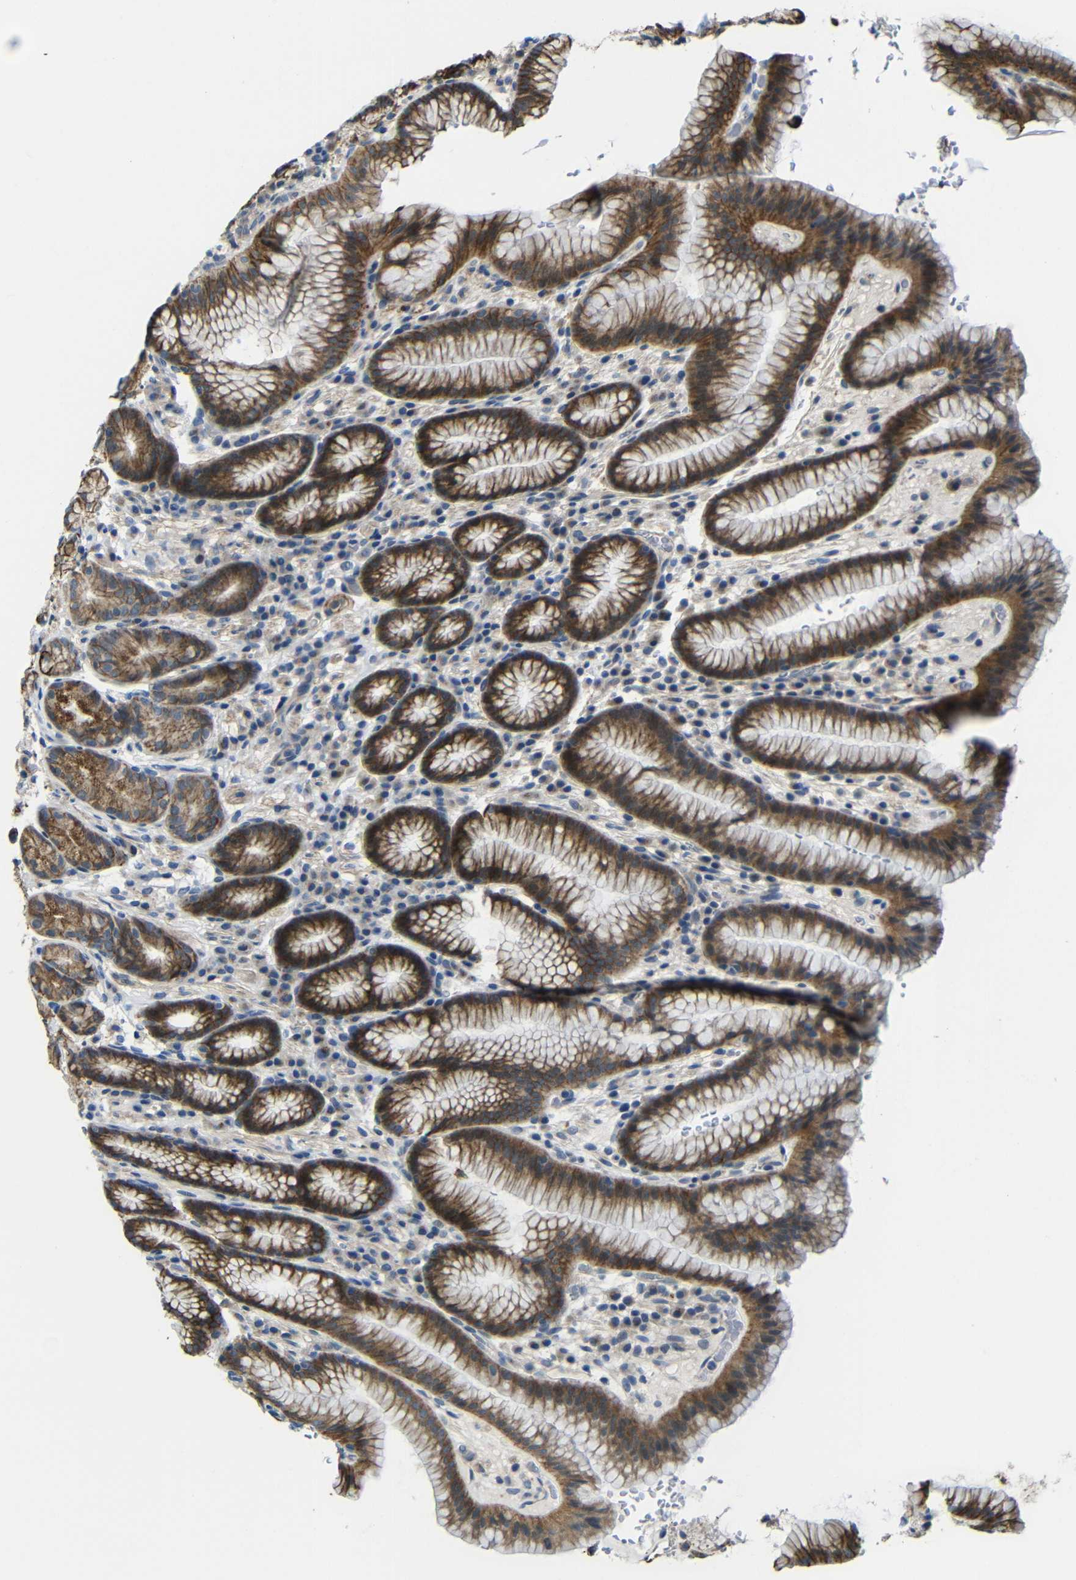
{"staining": {"intensity": "strong", "quantity": ">75%", "location": "cytoplasmic/membranous"}, "tissue": "stomach", "cell_type": "Glandular cells", "image_type": "normal", "snomed": [{"axis": "morphology", "description": "Normal tissue, NOS"}, {"axis": "topography", "description": "Stomach, lower"}], "caption": "Brown immunohistochemical staining in unremarkable stomach displays strong cytoplasmic/membranous staining in about >75% of glandular cells.", "gene": "ZNF90", "patient": {"sex": "male", "age": 52}}